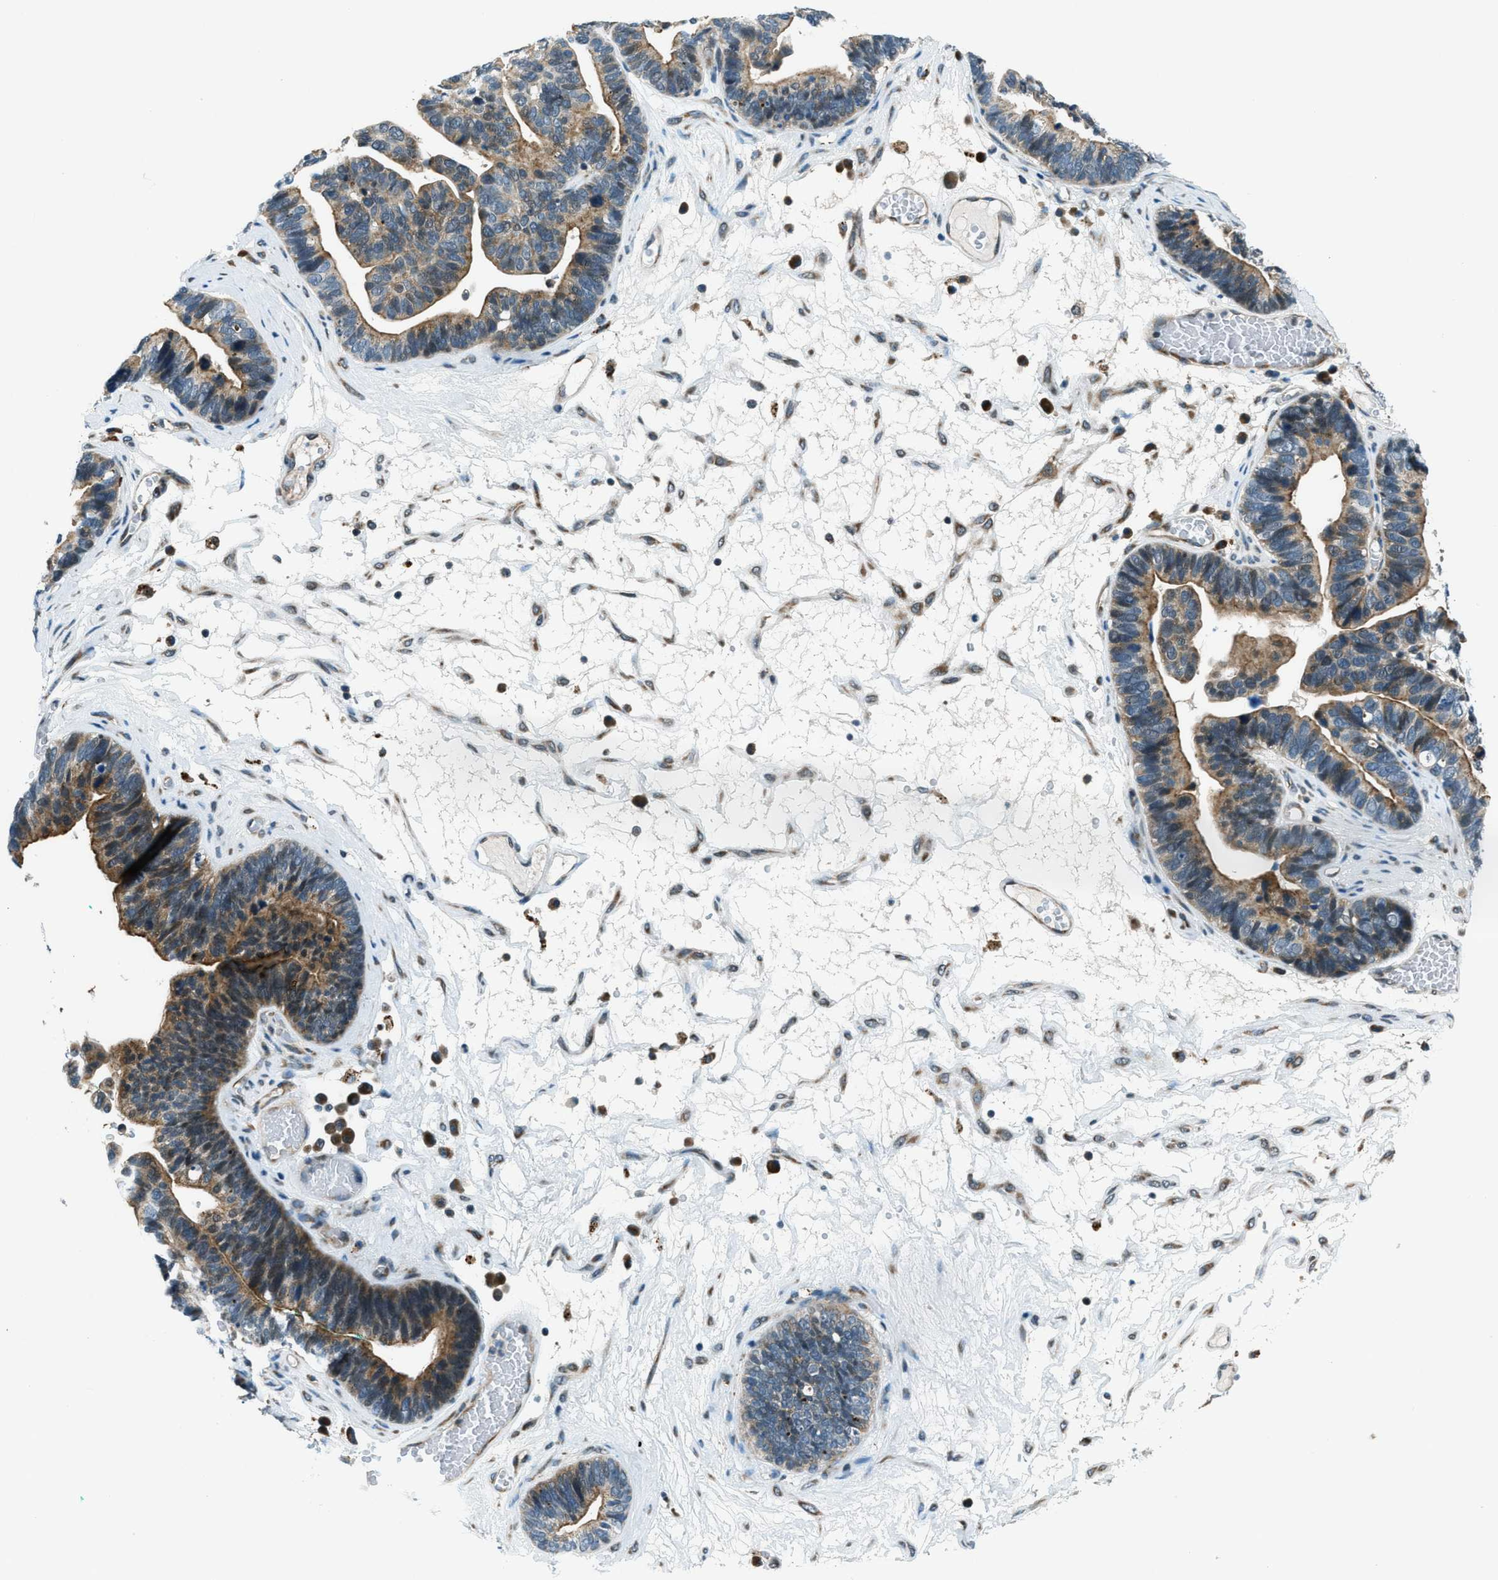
{"staining": {"intensity": "moderate", "quantity": ">75%", "location": "cytoplasmic/membranous"}, "tissue": "ovarian cancer", "cell_type": "Tumor cells", "image_type": "cancer", "snomed": [{"axis": "morphology", "description": "Cystadenocarcinoma, serous, NOS"}, {"axis": "topography", "description": "Ovary"}], "caption": "DAB (3,3'-diaminobenzidine) immunohistochemical staining of human ovarian cancer (serous cystadenocarcinoma) reveals moderate cytoplasmic/membranous protein positivity in approximately >75% of tumor cells. (Brightfield microscopy of DAB IHC at high magnification).", "gene": "GINM1", "patient": {"sex": "female", "age": 56}}